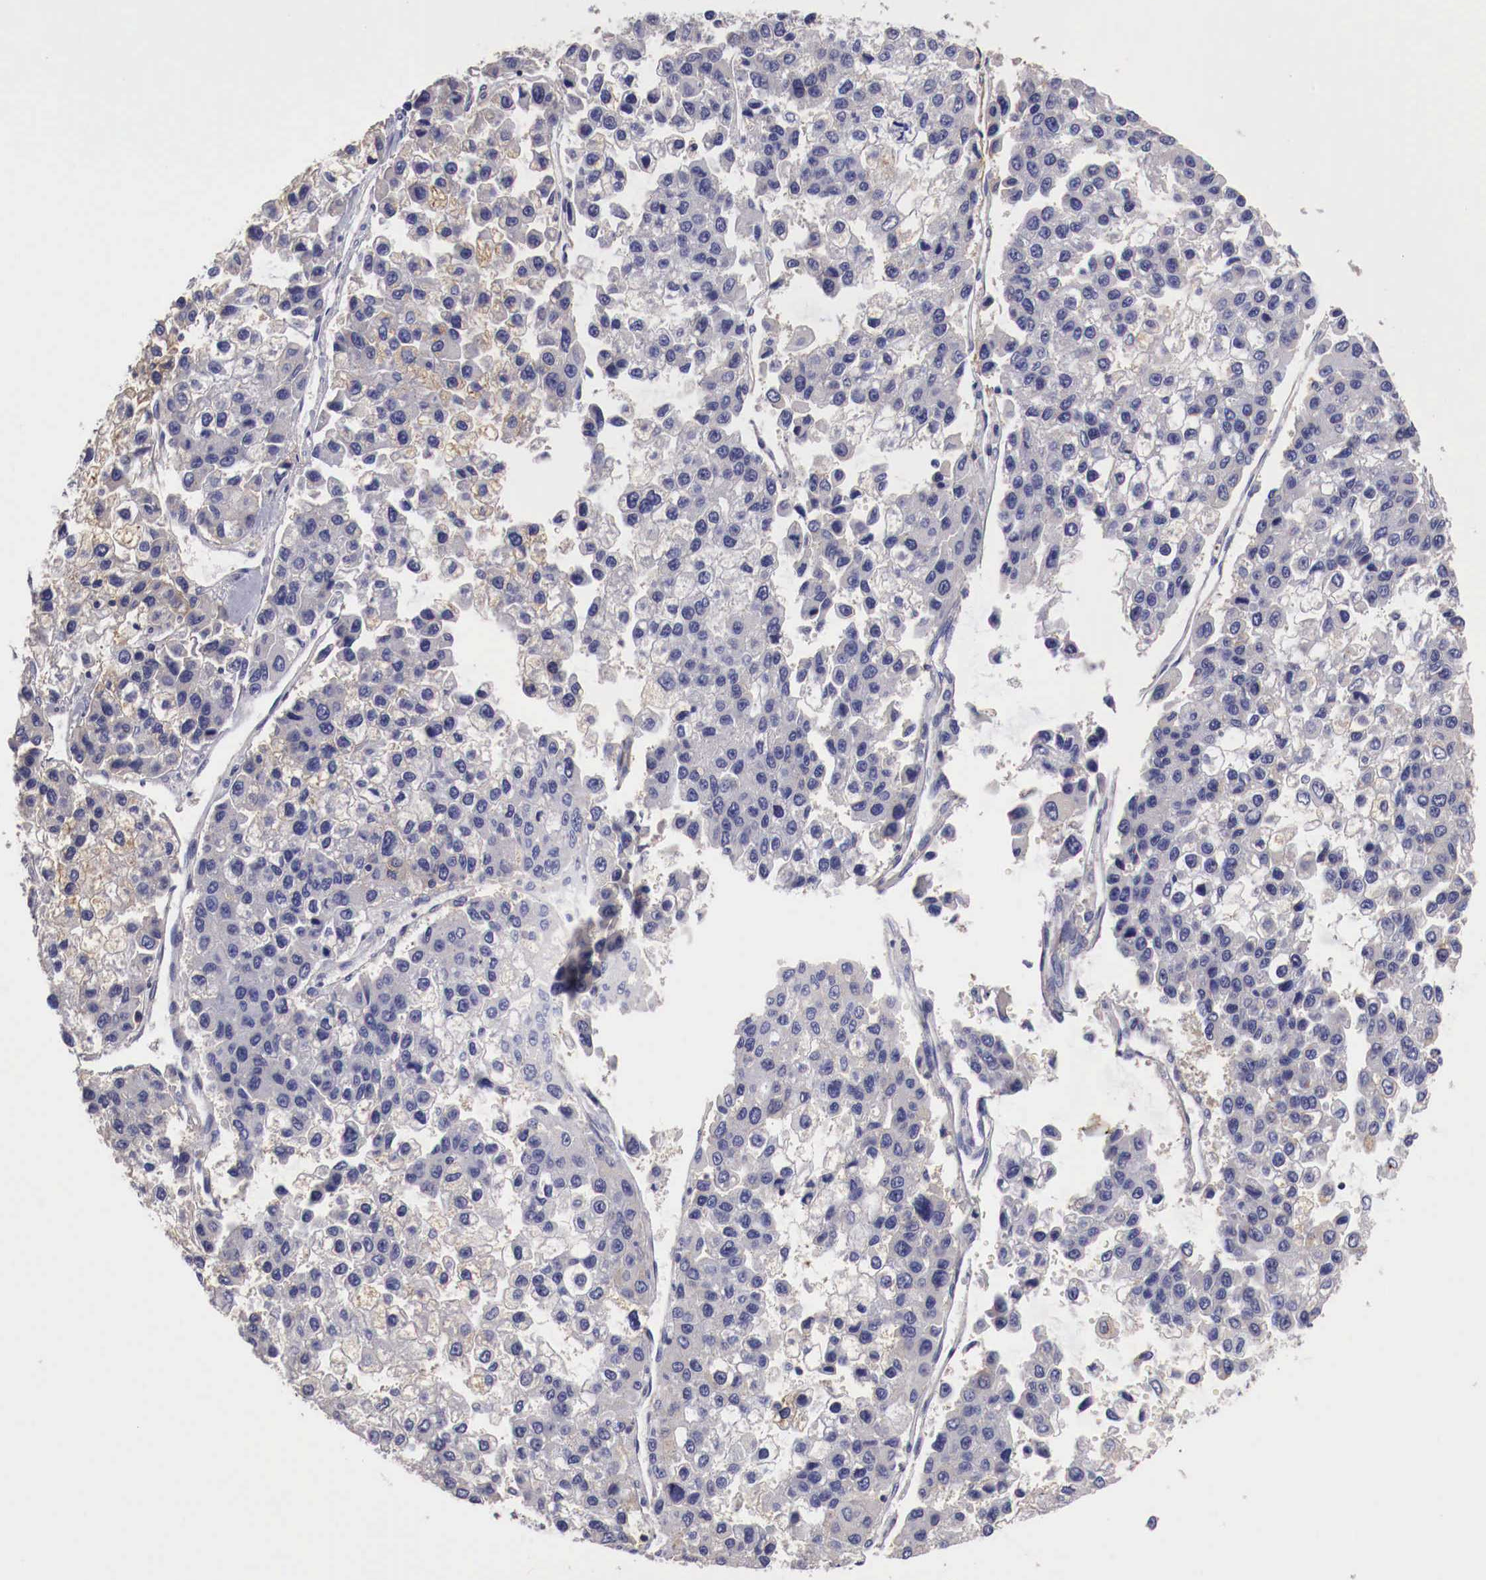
{"staining": {"intensity": "negative", "quantity": "none", "location": "none"}, "tissue": "liver cancer", "cell_type": "Tumor cells", "image_type": "cancer", "snomed": [{"axis": "morphology", "description": "Carcinoma, Hepatocellular, NOS"}, {"axis": "topography", "description": "Liver"}], "caption": "Immunohistochemistry (IHC) image of neoplastic tissue: human hepatocellular carcinoma (liver) stained with DAB demonstrates no significant protein staining in tumor cells. (Immunohistochemistry (IHC), brightfield microscopy, high magnification).", "gene": "PITPNA", "patient": {"sex": "female", "age": 66}}